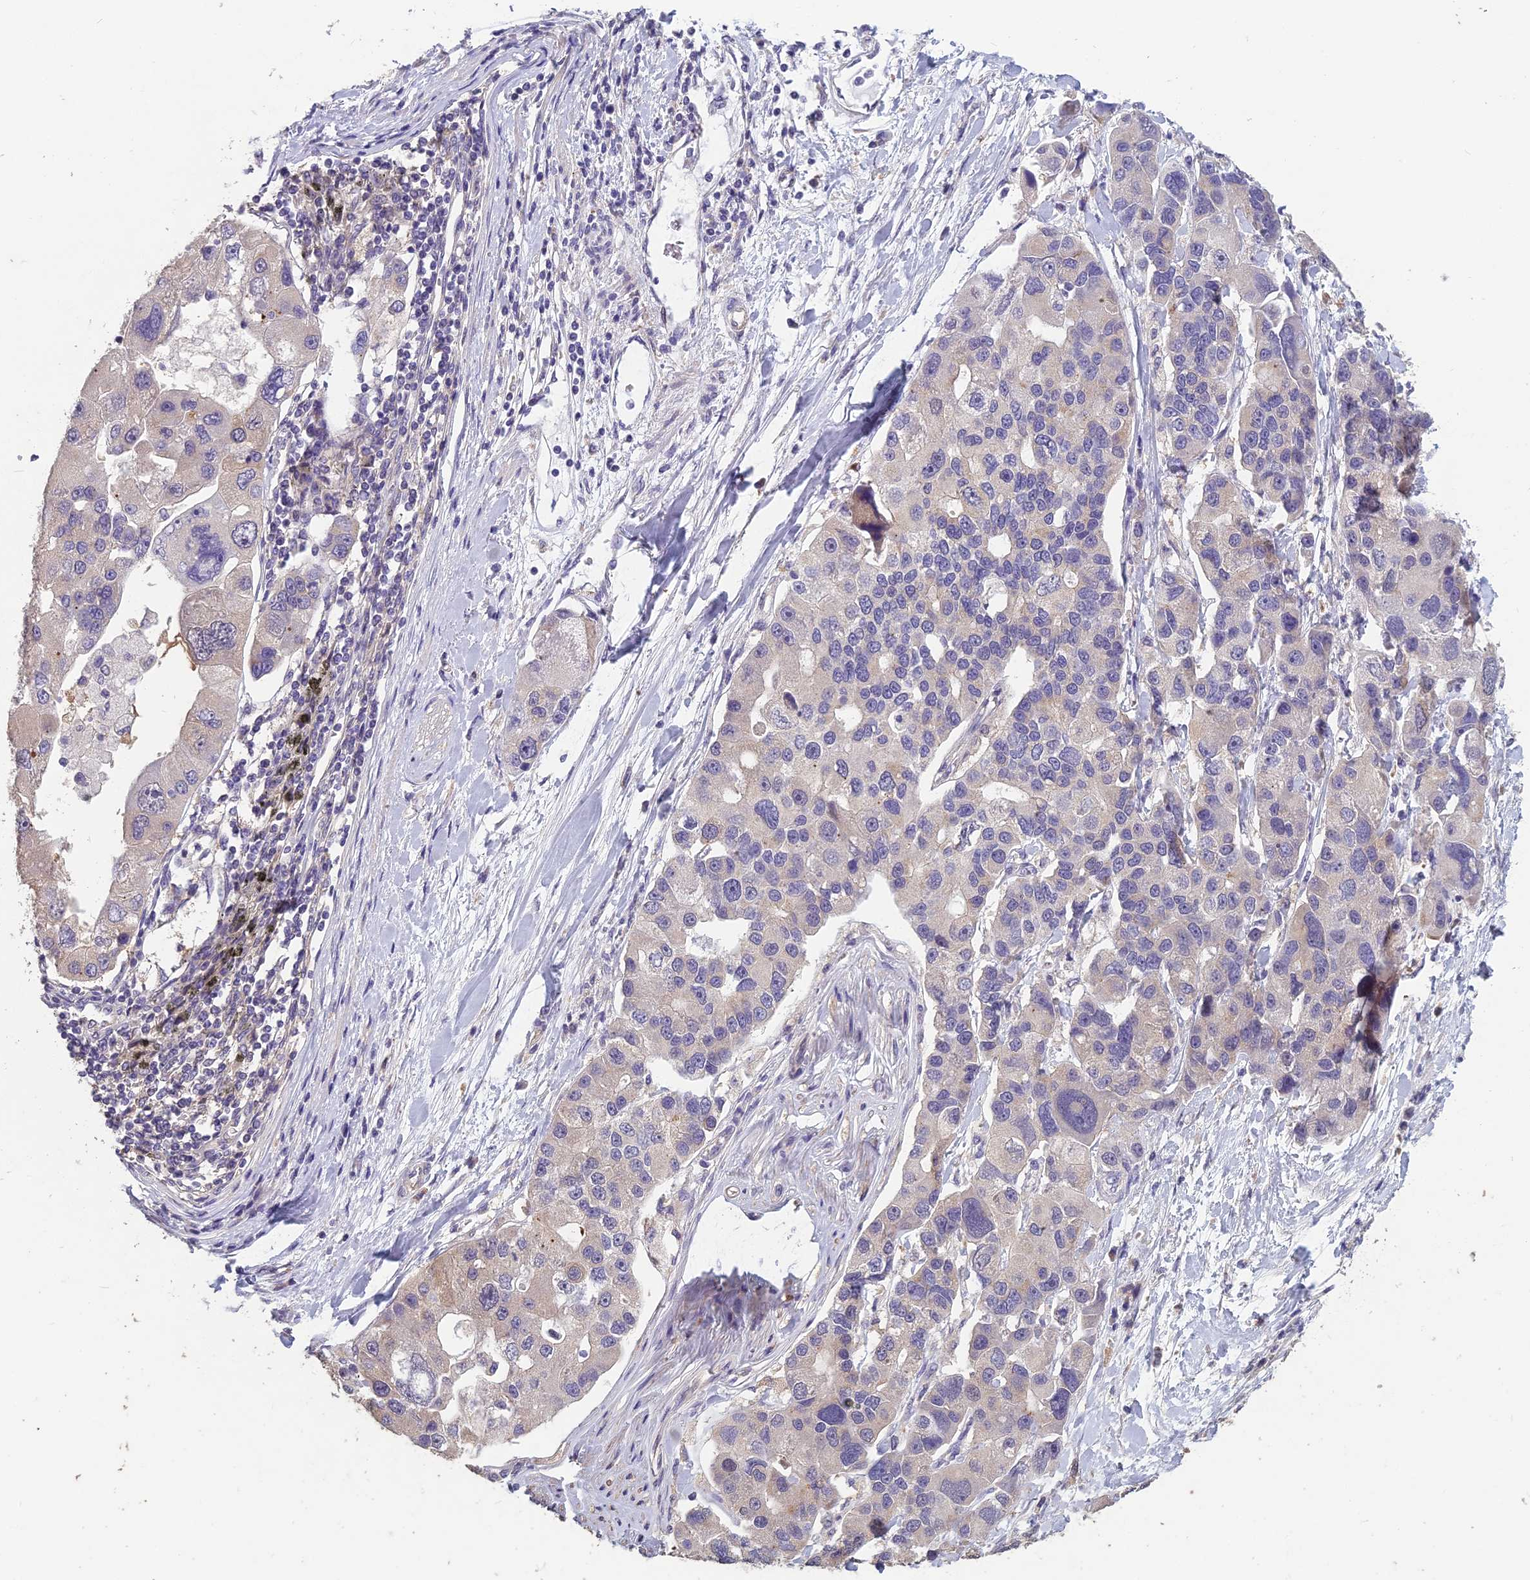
{"staining": {"intensity": "weak", "quantity": "<25%", "location": "cytoplasmic/membranous"}, "tissue": "lung cancer", "cell_type": "Tumor cells", "image_type": "cancer", "snomed": [{"axis": "morphology", "description": "Adenocarcinoma, NOS"}, {"axis": "topography", "description": "Lung"}], "caption": "Lung adenocarcinoma stained for a protein using immunohistochemistry (IHC) shows no positivity tumor cells.", "gene": "CEACAM16", "patient": {"sex": "female", "age": 54}}